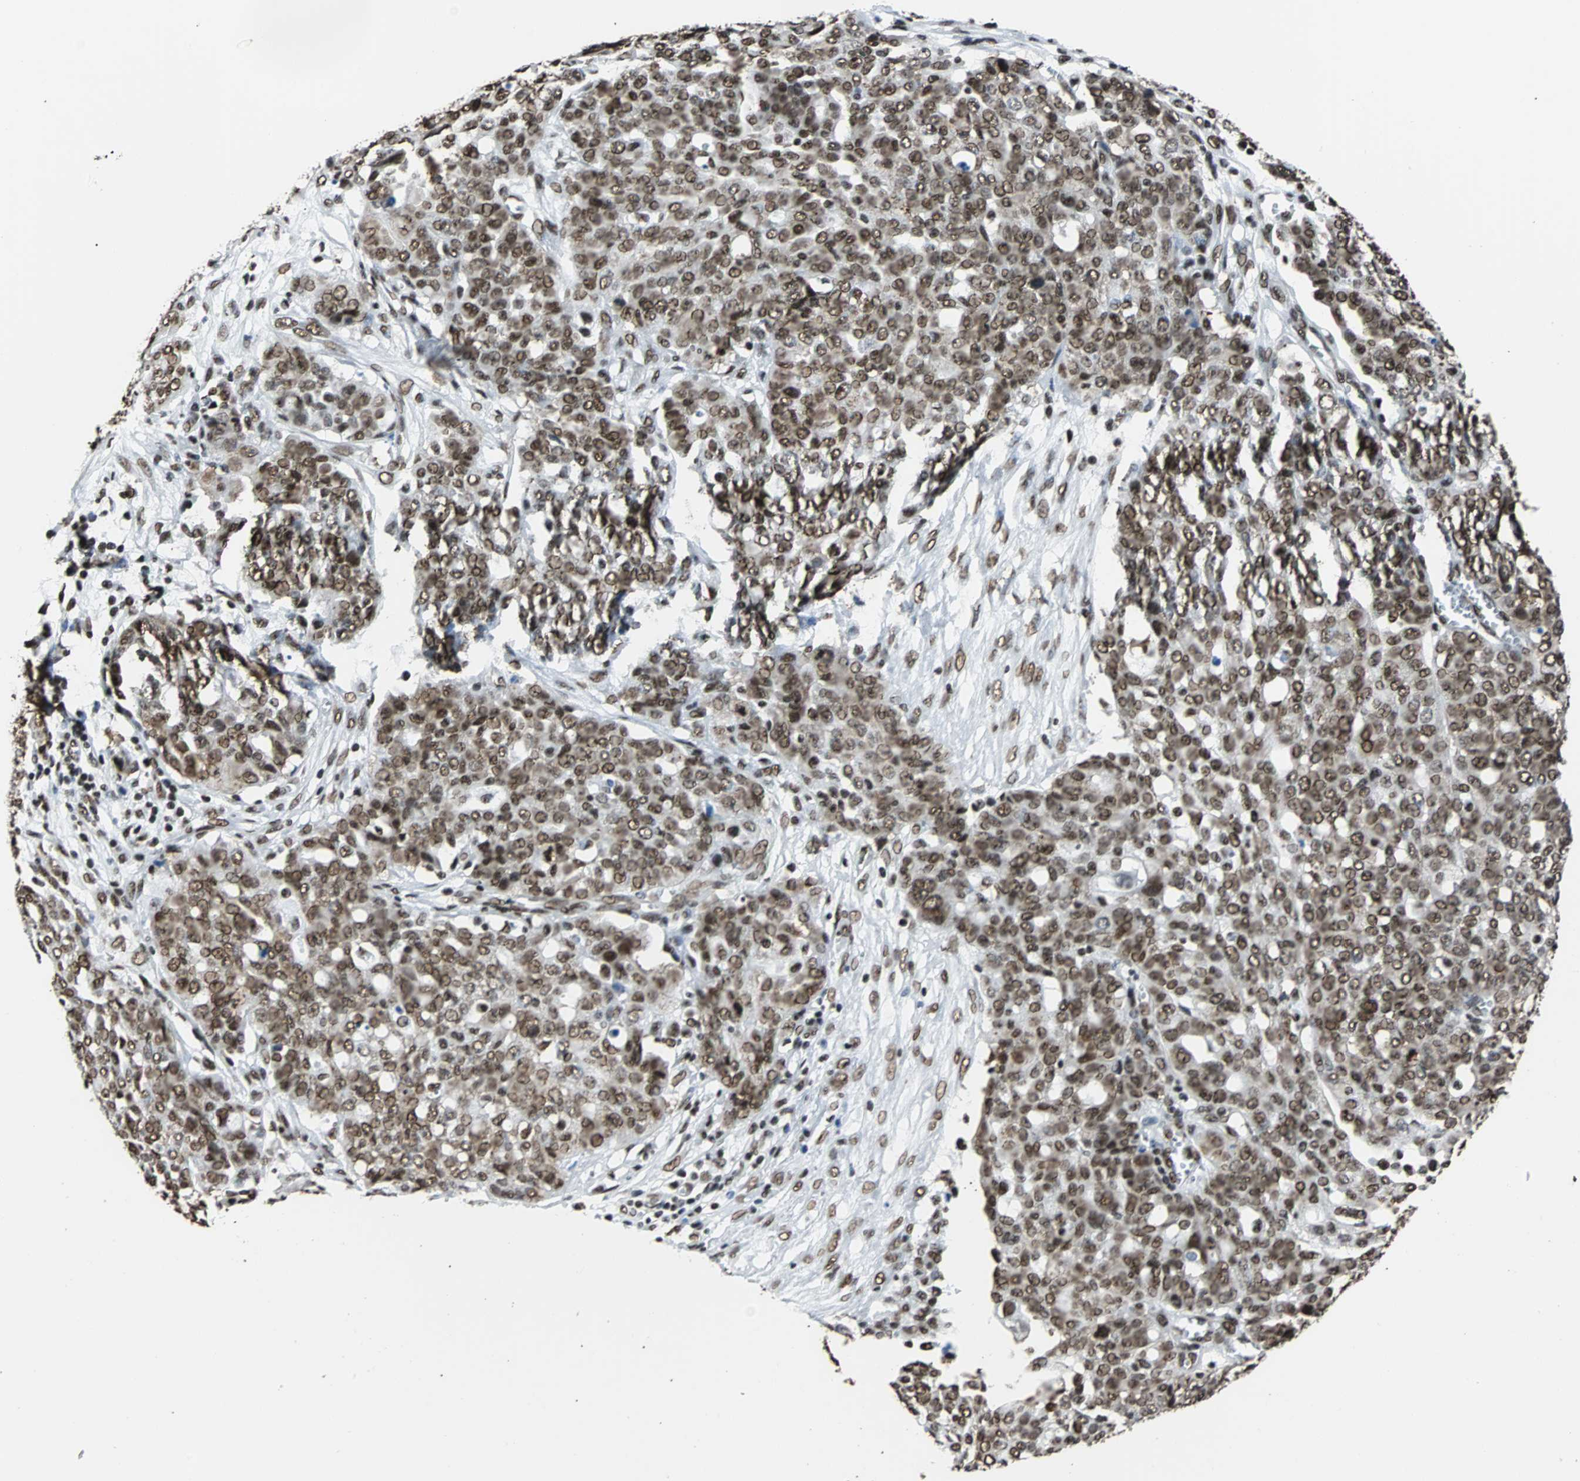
{"staining": {"intensity": "moderate", "quantity": ">75%", "location": "cytoplasmic/membranous,nuclear"}, "tissue": "ovarian cancer", "cell_type": "Tumor cells", "image_type": "cancer", "snomed": [{"axis": "morphology", "description": "Cystadenocarcinoma, serous, NOS"}, {"axis": "topography", "description": "Soft tissue"}, {"axis": "topography", "description": "Ovary"}], "caption": "The immunohistochemical stain highlights moderate cytoplasmic/membranous and nuclear expression in tumor cells of serous cystadenocarcinoma (ovarian) tissue. The staining was performed using DAB (3,3'-diaminobenzidine), with brown indicating positive protein expression. Nuclei are stained blue with hematoxylin.", "gene": "FUBP1", "patient": {"sex": "female", "age": 57}}